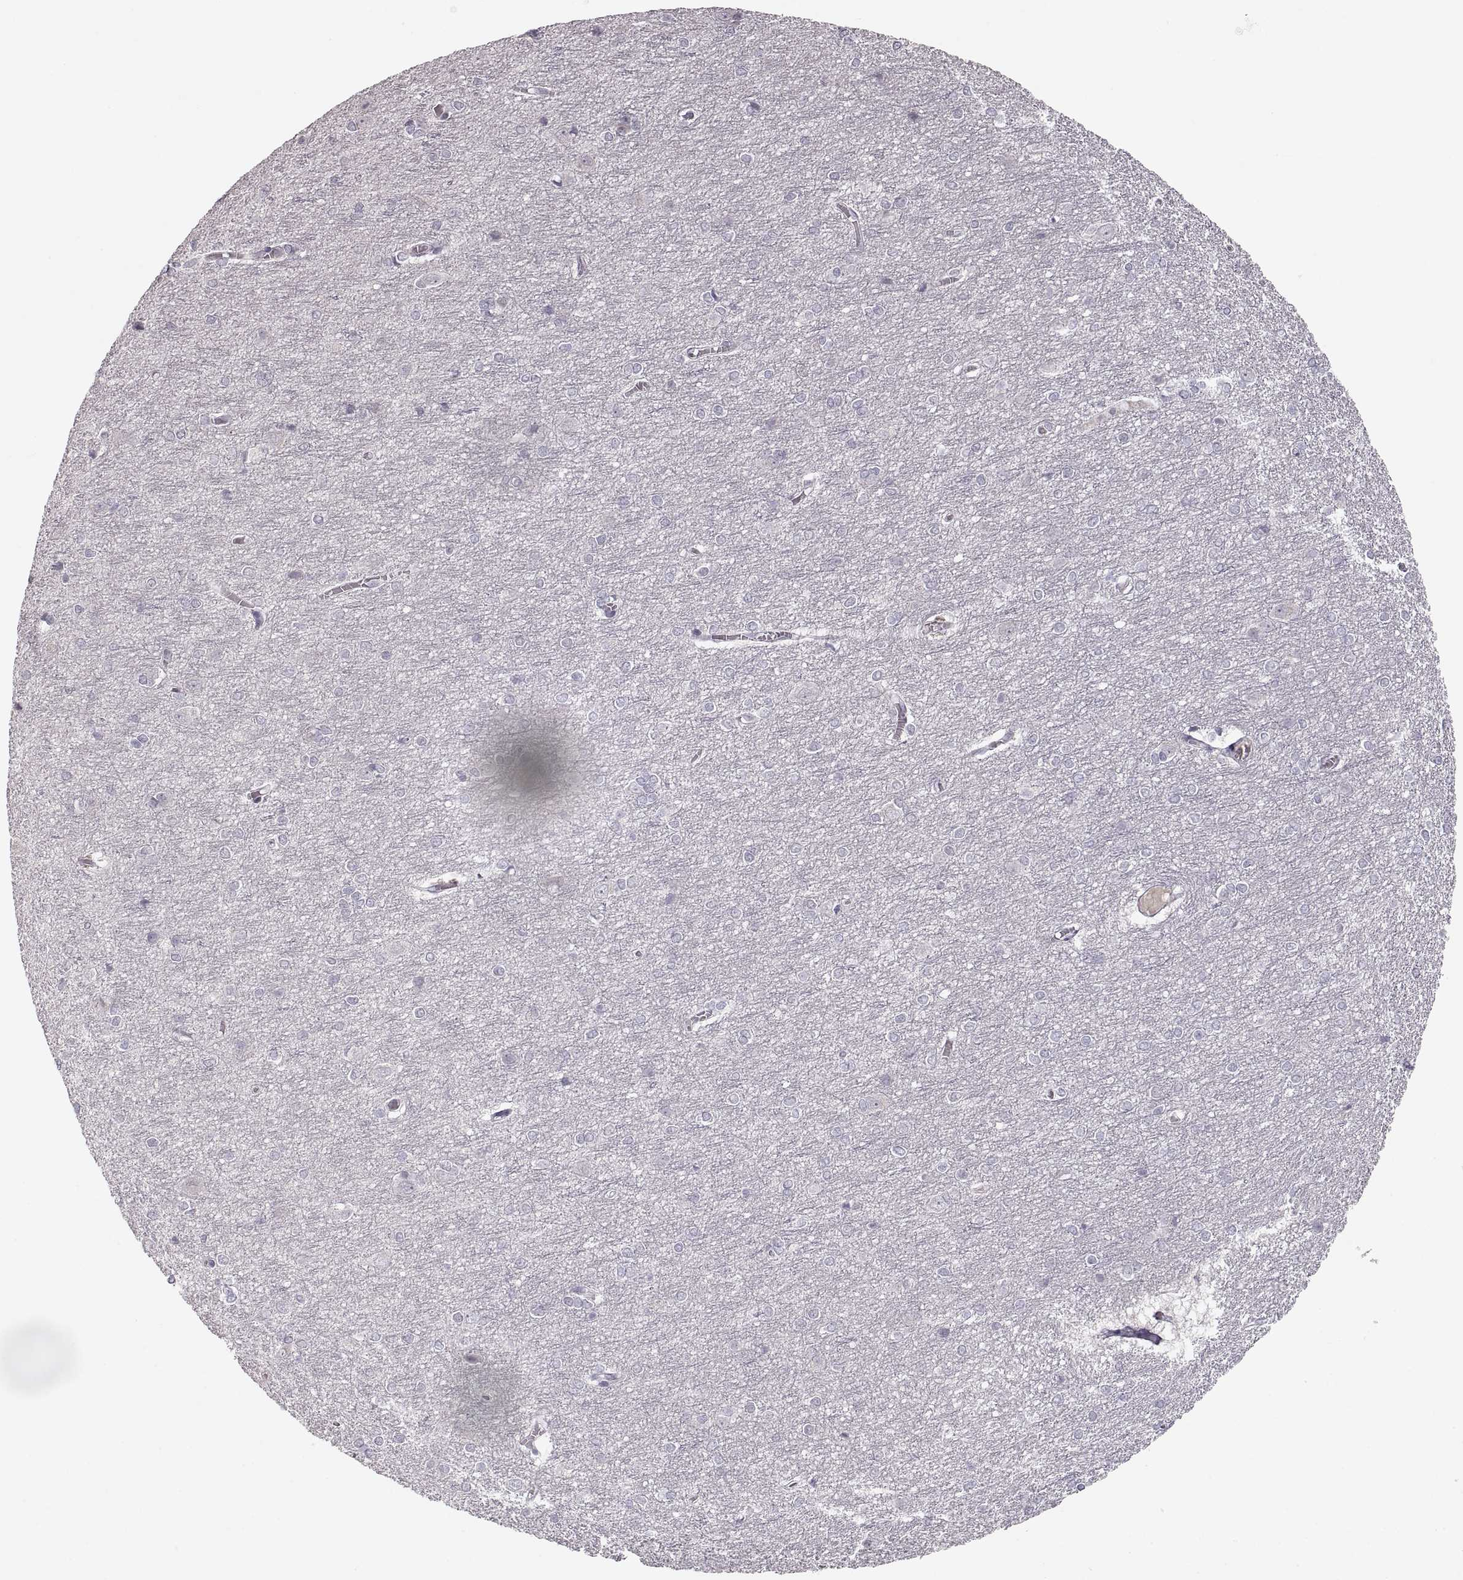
{"staining": {"intensity": "negative", "quantity": "none", "location": "none"}, "tissue": "cerebral cortex", "cell_type": "Endothelial cells", "image_type": "normal", "snomed": [{"axis": "morphology", "description": "Normal tissue, NOS"}, {"axis": "topography", "description": "Cerebral cortex"}], "caption": "This is an immunohistochemistry (IHC) histopathology image of unremarkable human cerebral cortex. There is no positivity in endothelial cells.", "gene": "PCSK2", "patient": {"sex": "male", "age": 37}}